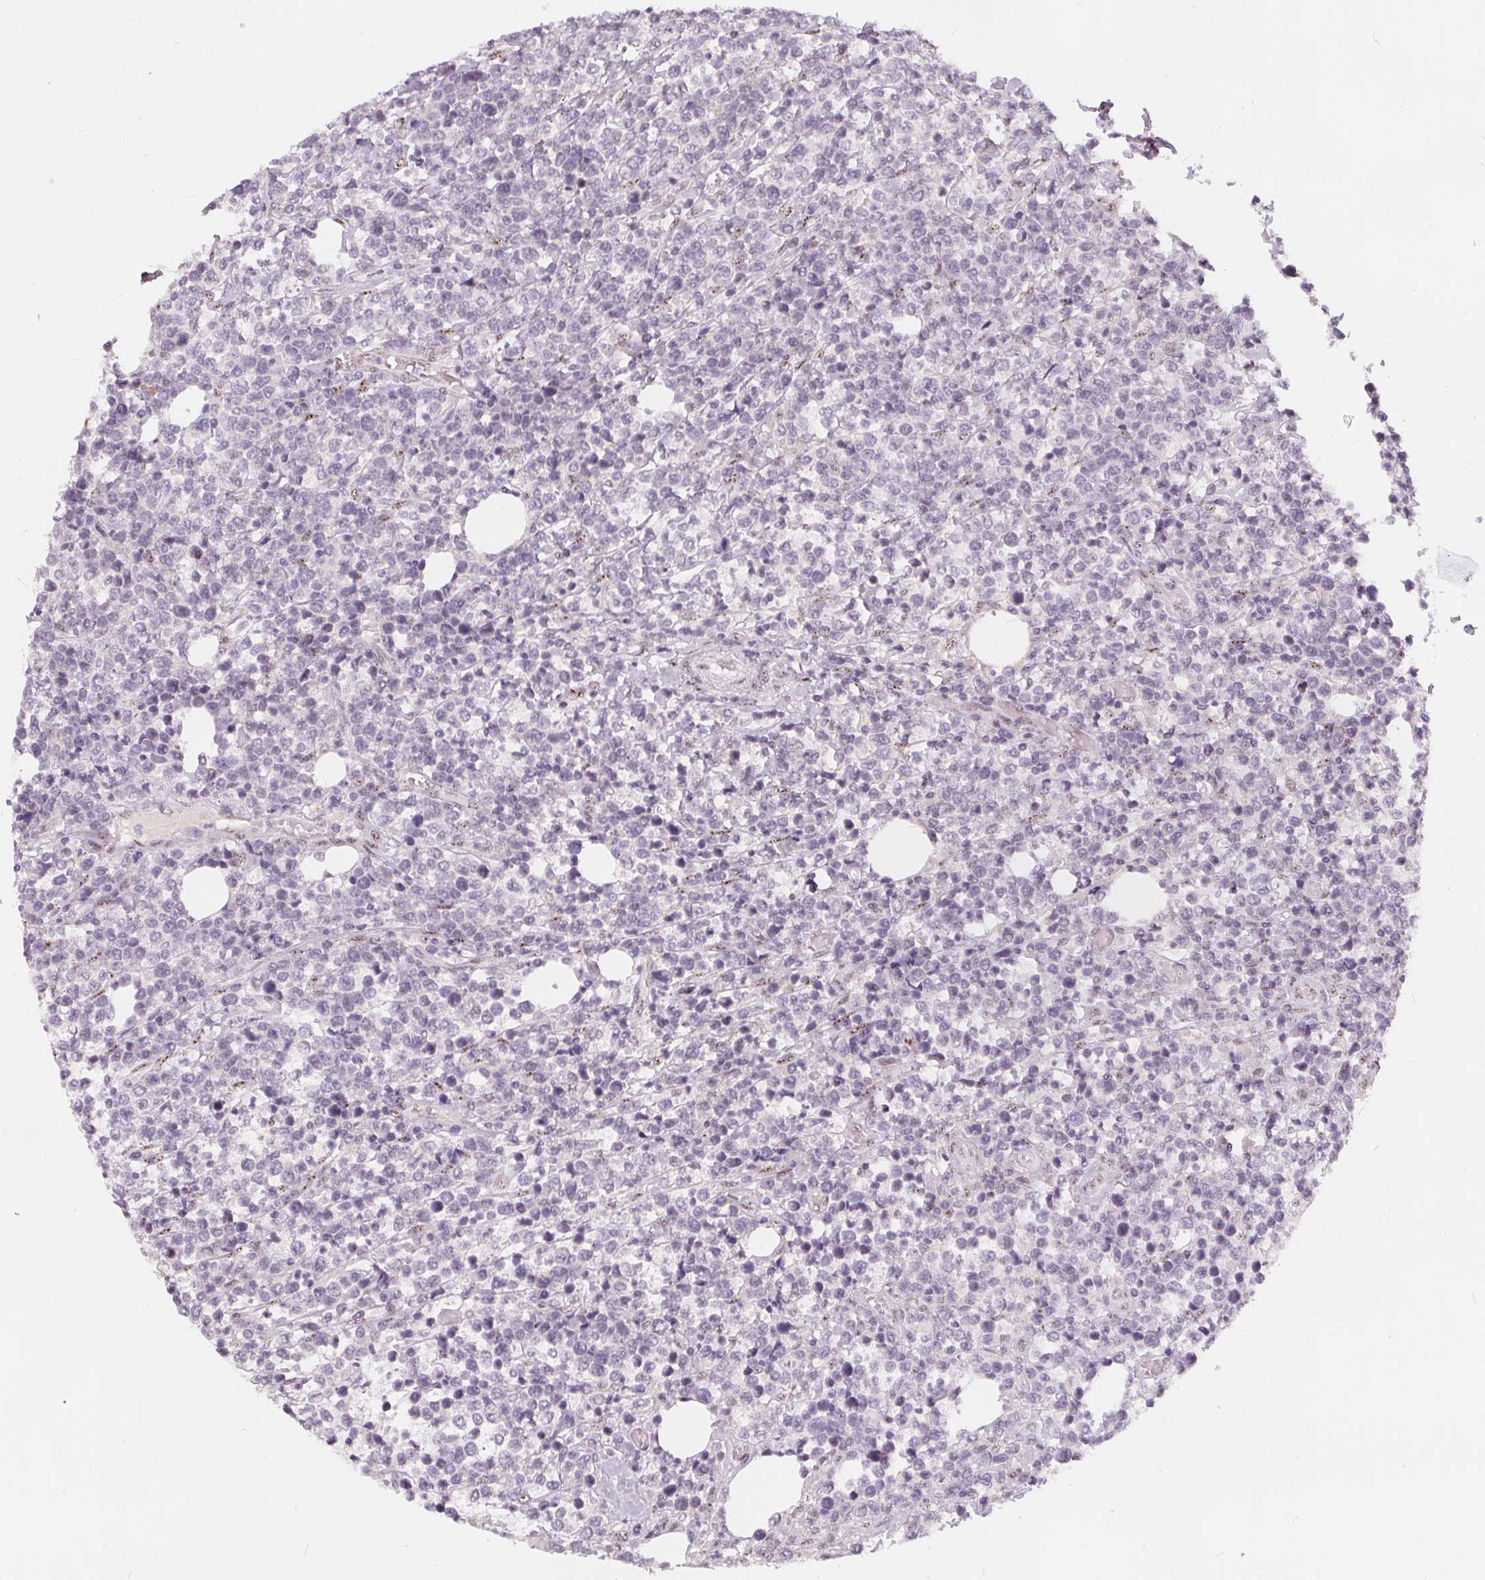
{"staining": {"intensity": "negative", "quantity": "none", "location": "none"}, "tissue": "lymphoma", "cell_type": "Tumor cells", "image_type": "cancer", "snomed": [{"axis": "morphology", "description": "Malignant lymphoma, non-Hodgkin's type, High grade"}, {"axis": "topography", "description": "Soft tissue"}], "caption": "This photomicrograph is of lymphoma stained with immunohistochemistry to label a protein in brown with the nuclei are counter-stained blue. There is no positivity in tumor cells.", "gene": "DRC3", "patient": {"sex": "female", "age": 56}}